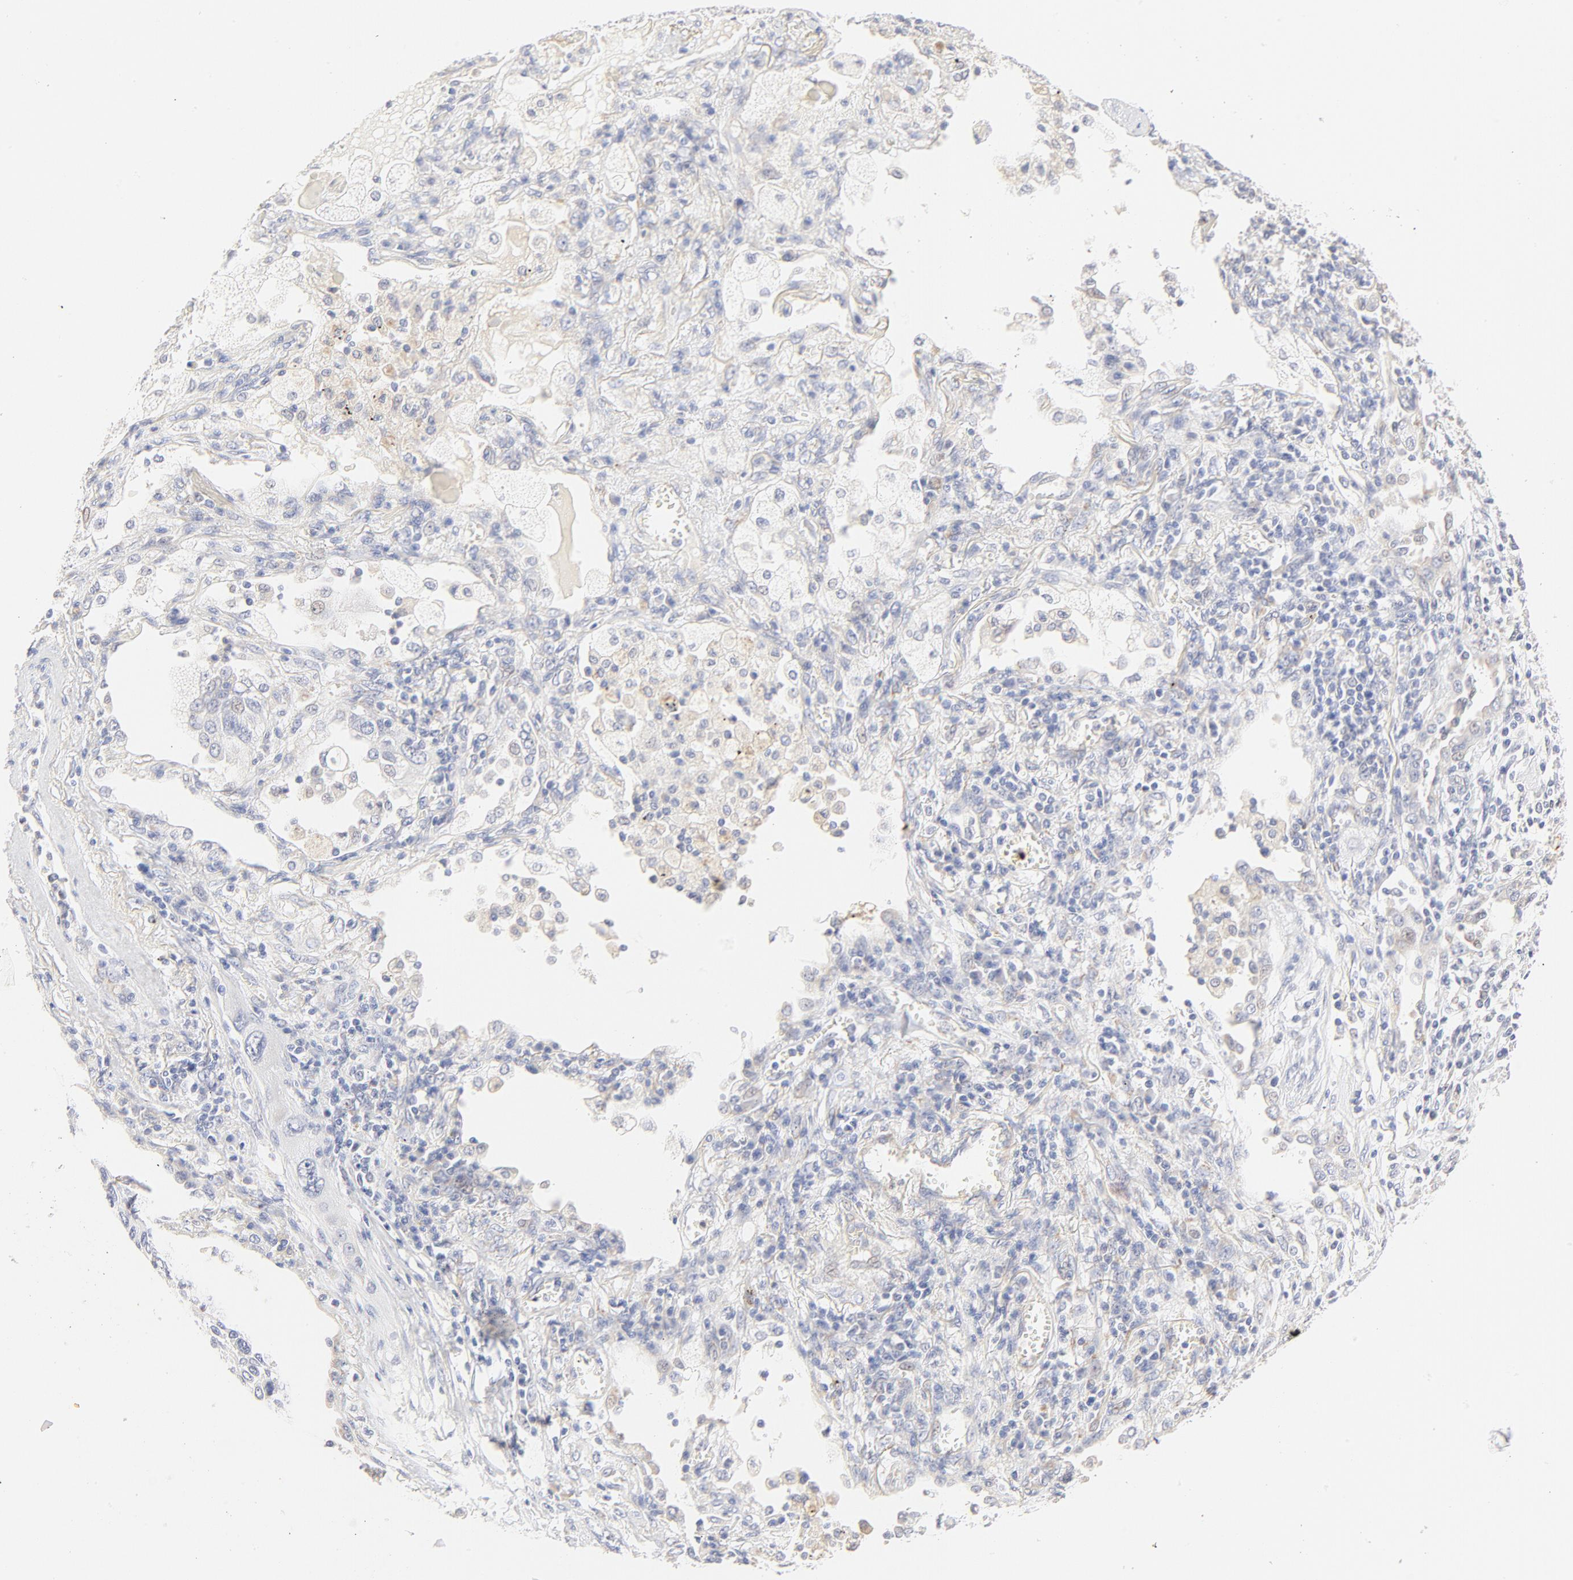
{"staining": {"intensity": "negative", "quantity": "none", "location": "none"}, "tissue": "lung cancer", "cell_type": "Tumor cells", "image_type": "cancer", "snomed": [{"axis": "morphology", "description": "Squamous cell carcinoma, NOS"}, {"axis": "topography", "description": "Lung"}], "caption": "Immunohistochemistry photomicrograph of neoplastic tissue: human lung cancer stained with DAB (3,3'-diaminobenzidine) reveals no significant protein positivity in tumor cells.", "gene": "MTERF2", "patient": {"sex": "female", "age": 76}}